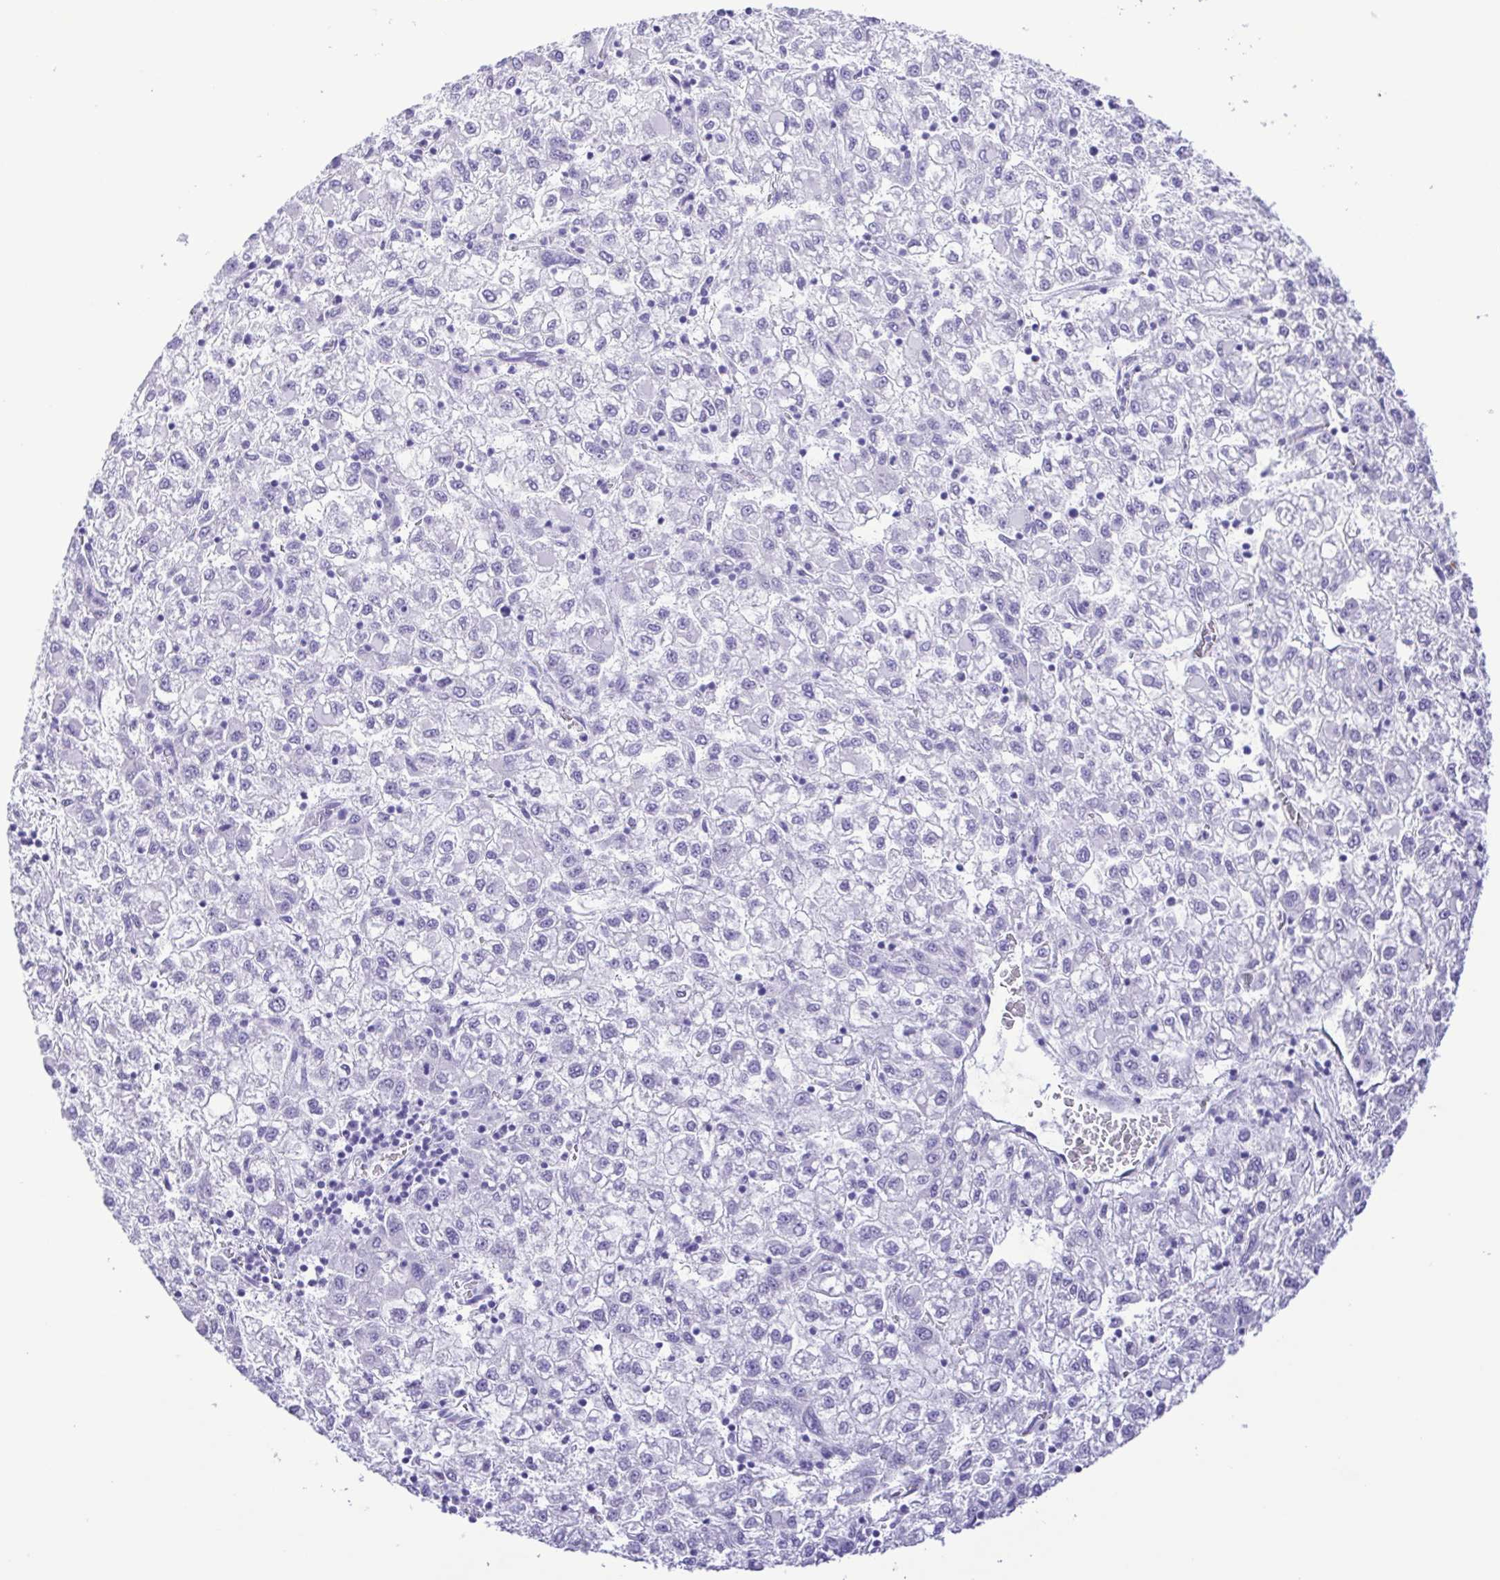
{"staining": {"intensity": "negative", "quantity": "none", "location": "none"}, "tissue": "liver cancer", "cell_type": "Tumor cells", "image_type": "cancer", "snomed": [{"axis": "morphology", "description": "Carcinoma, Hepatocellular, NOS"}, {"axis": "topography", "description": "Liver"}], "caption": "The photomicrograph demonstrates no significant expression in tumor cells of liver cancer (hepatocellular carcinoma).", "gene": "CASP14", "patient": {"sex": "male", "age": 40}}